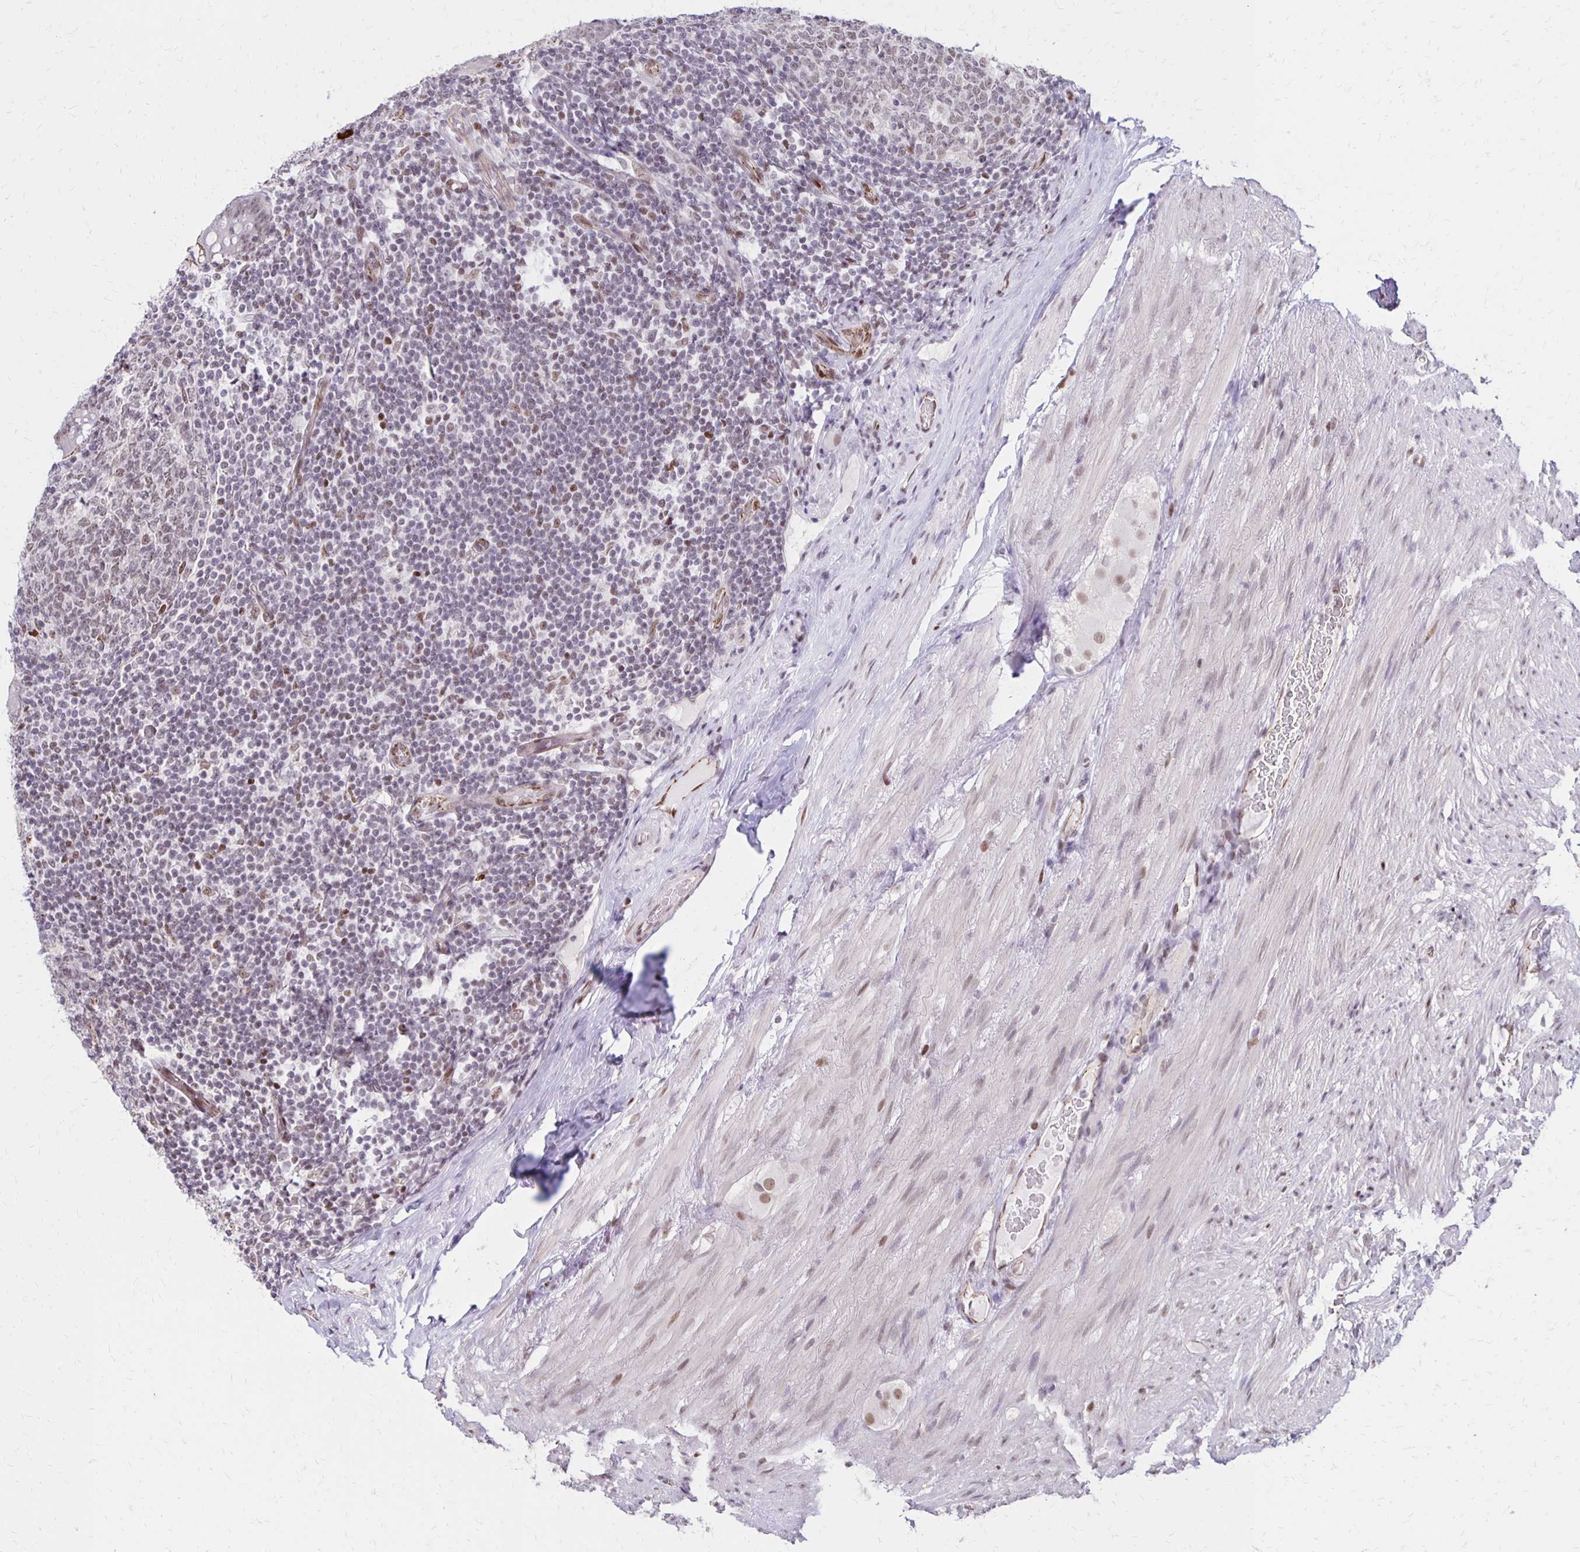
{"staining": {"intensity": "moderate", "quantity": ">75%", "location": "cytoplasmic/membranous,nuclear"}, "tissue": "appendix", "cell_type": "Glandular cells", "image_type": "normal", "snomed": [{"axis": "morphology", "description": "Normal tissue, NOS"}, {"axis": "topography", "description": "Appendix"}], "caption": "Immunohistochemistry (IHC) photomicrograph of normal human appendix stained for a protein (brown), which exhibits medium levels of moderate cytoplasmic/membranous,nuclear positivity in about >75% of glandular cells.", "gene": "DDB2", "patient": {"sex": "male", "age": 71}}